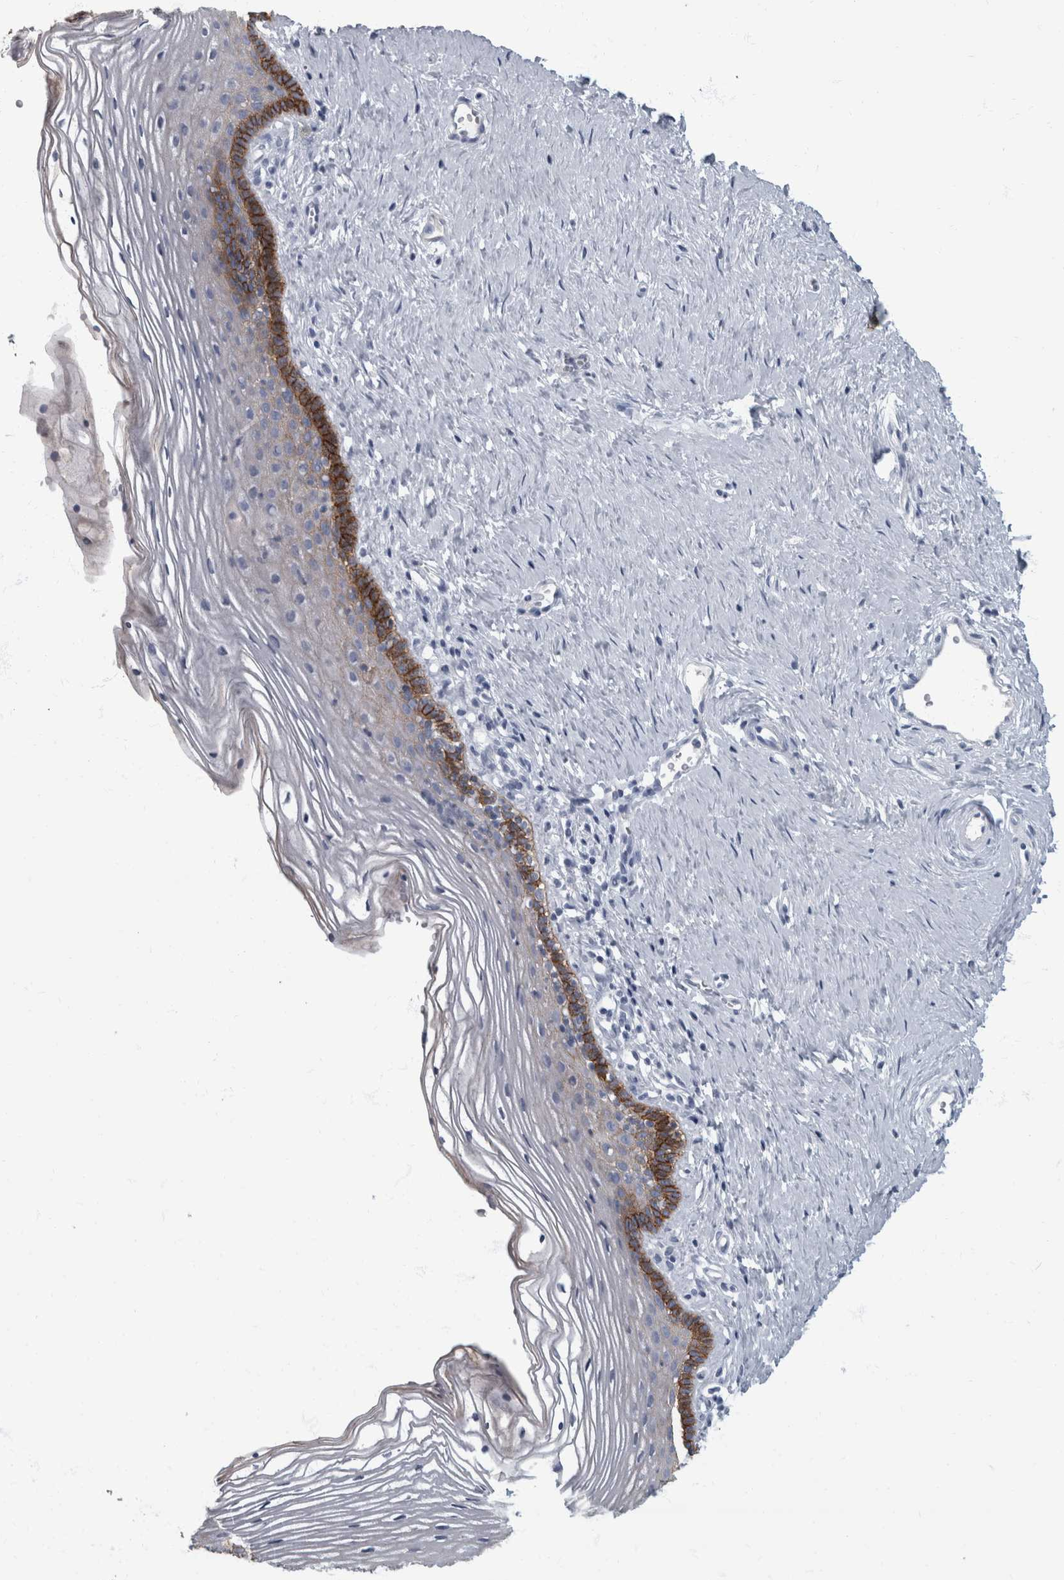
{"staining": {"intensity": "strong", "quantity": "25%-75%", "location": "cytoplasmic/membranous"}, "tissue": "vagina", "cell_type": "Squamous epithelial cells", "image_type": "normal", "snomed": [{"axis": "morphology", "description": "Normal tissue, NOS"}, {"axis": "topography", "description": "Vagina"}], "caption": "Brown immunohistochemical staining in normal human vagina demonstrates strong cytoplasmic/membranous positivity in about 25%-75% of squamous epithelial cells.", "gene": "DSG2", "patient": {"sex": "female", "age": 32}}